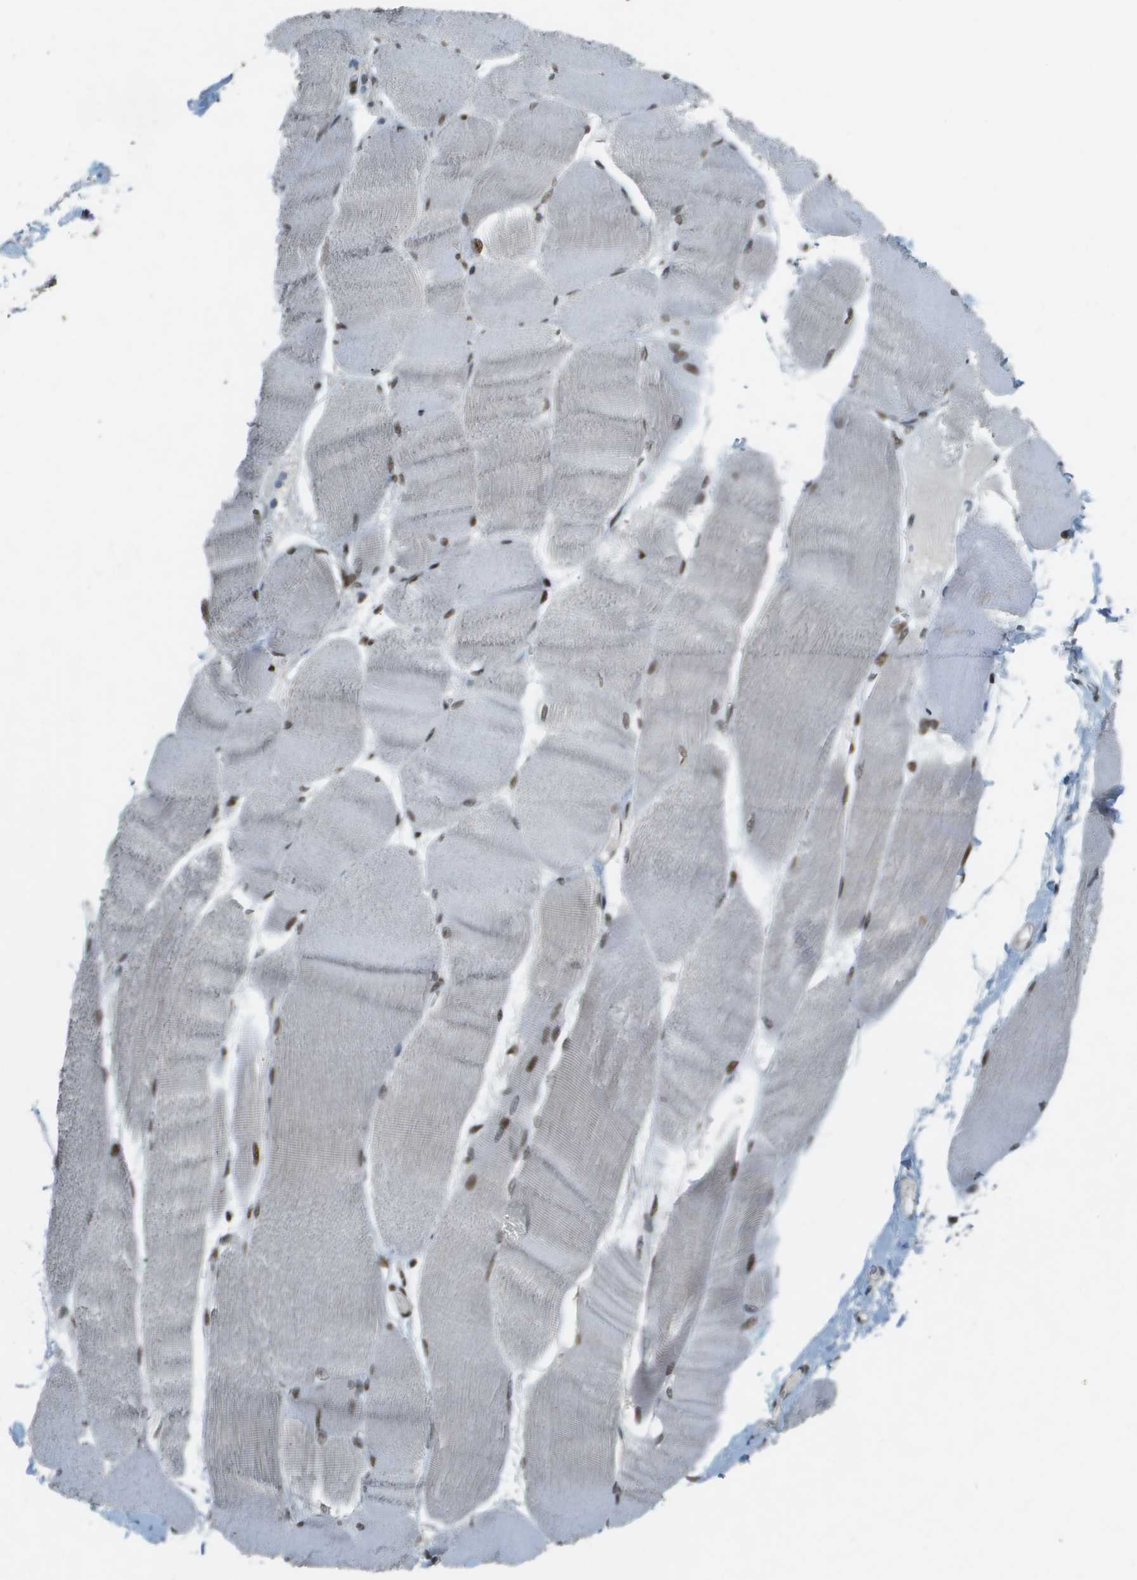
{"staining": {"intensity": "moderate", "quantity": ">75%", "location": "nuclear"}, "tissue": "skeletal muscle", "cell_type": "Myocytes", "image_type": "normal", "snomed": [{"axis": "morphology", "description": "Normal tissue, NOS"}, {"axis": "morphology", "description": "Squamous cell carcinoma, NOS"}, {"axis": "topography", "description": "Skeletal muscle"}], "caption": "High-magnification brightfield microscopy of normal skeletal muscle stained with DAB (3,3'-diaminobenzidine) (brown) and counterstained with hematoxylin (blue). myocytes exhibit moderate nuclear staining is appreciated in approximately>75% of cells. (Stains: DAB in brown, nuclei in blue, Microscopy: brightfield microscopy at high magnification).", "gene": "IRF7", "patient": {"sex": "male", "age": 51}}